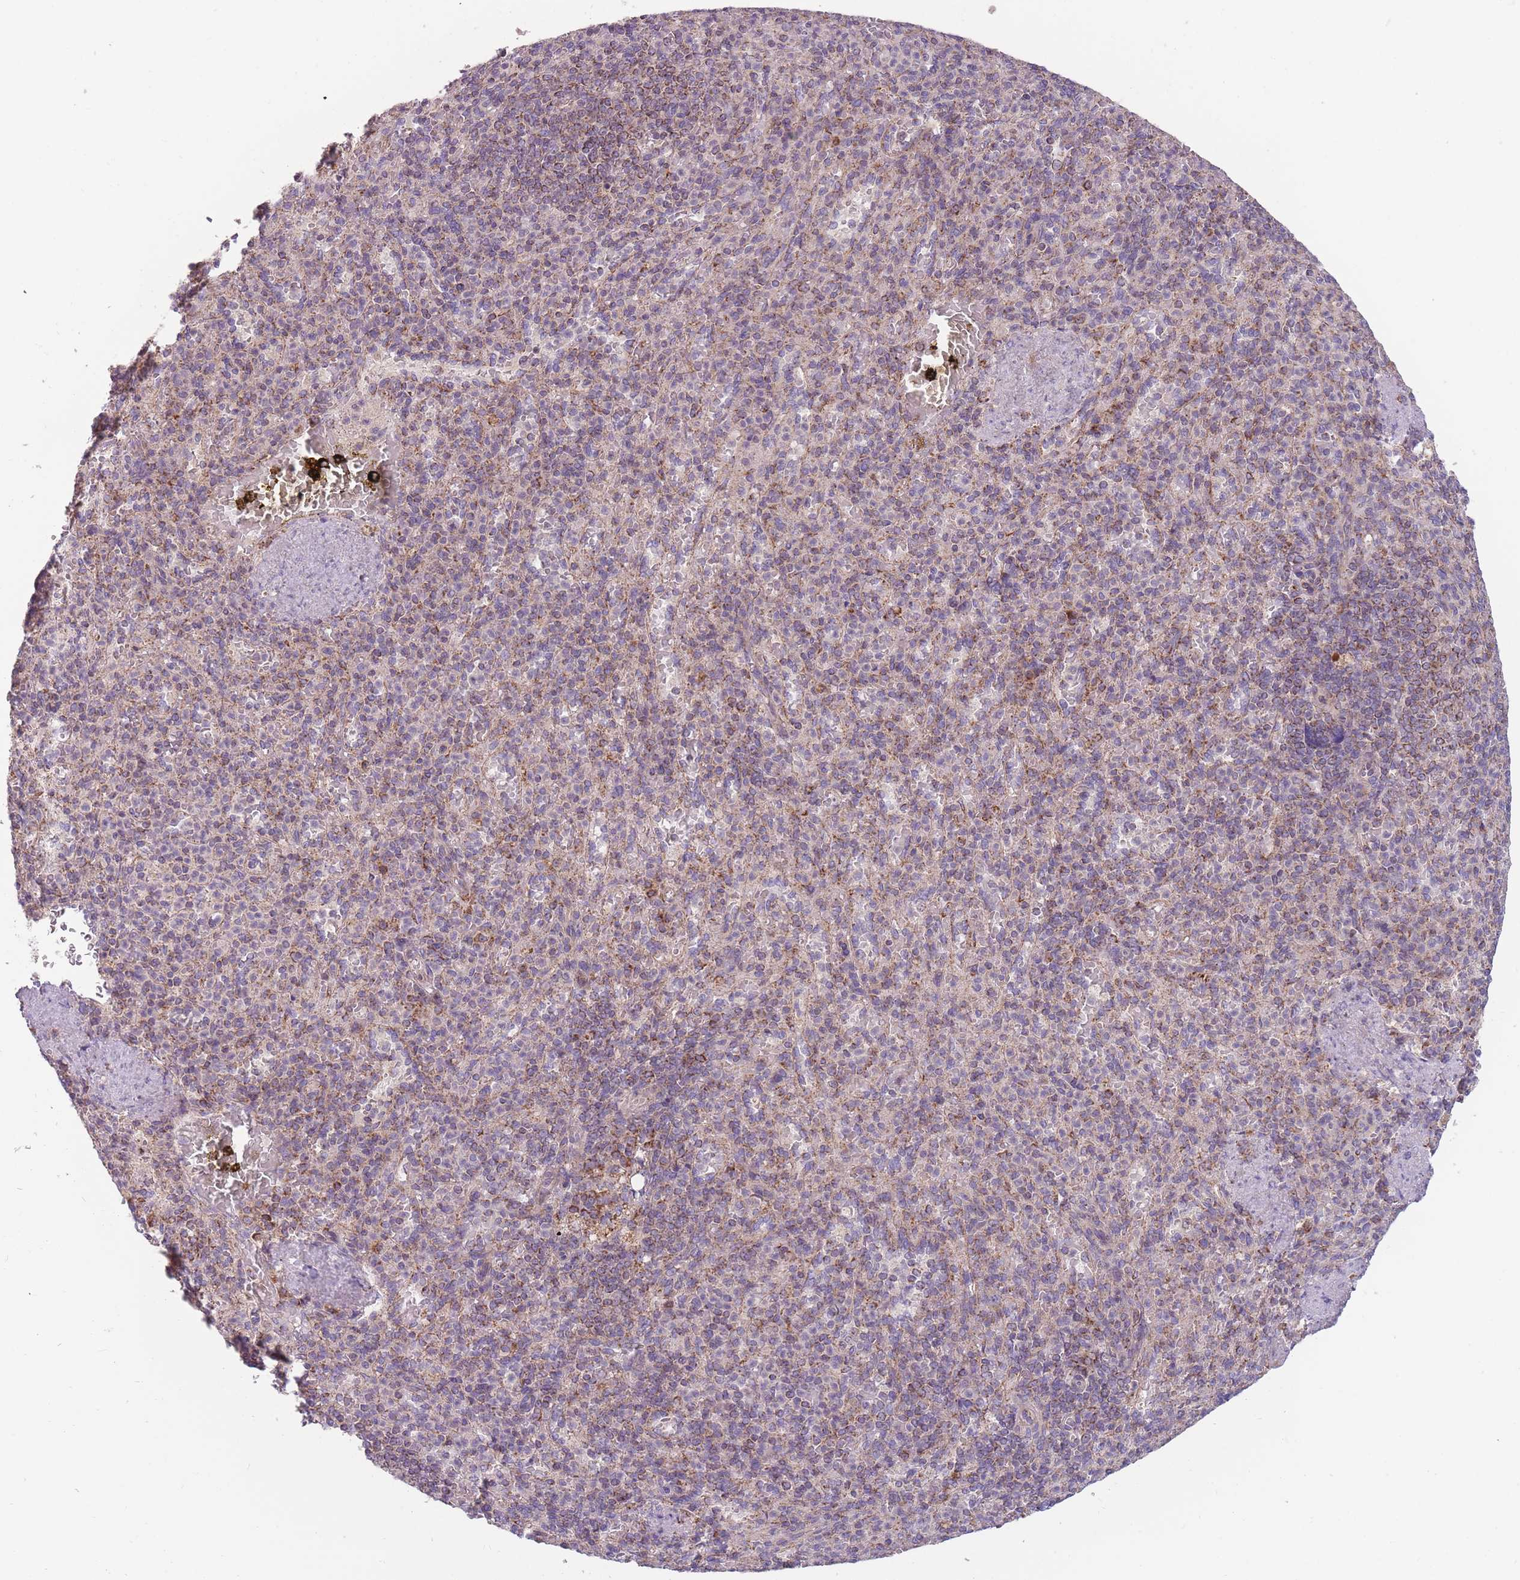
{"staining": {"intensity": "moderate", "quantity": "<25%", "location": "cytoplasmic/membranous"}, "tissue": "spleen", "cell_type": "Cells in red pulp", "image_type": "normal", "snomed": [{"axis": "morphology", "description": "Normal tissue, NOS"}, {"axis": "topography", "description": "Spleen"}], "caption": "Moderate cytoplasmic/membranous positivity for a protein is appreciated in about <25% of cells in red pulp of normal spleen using immunohistochemistry (IHC).", "gene": "ENSG00000255639", "patient": {"sex": "female", "age": 74}}